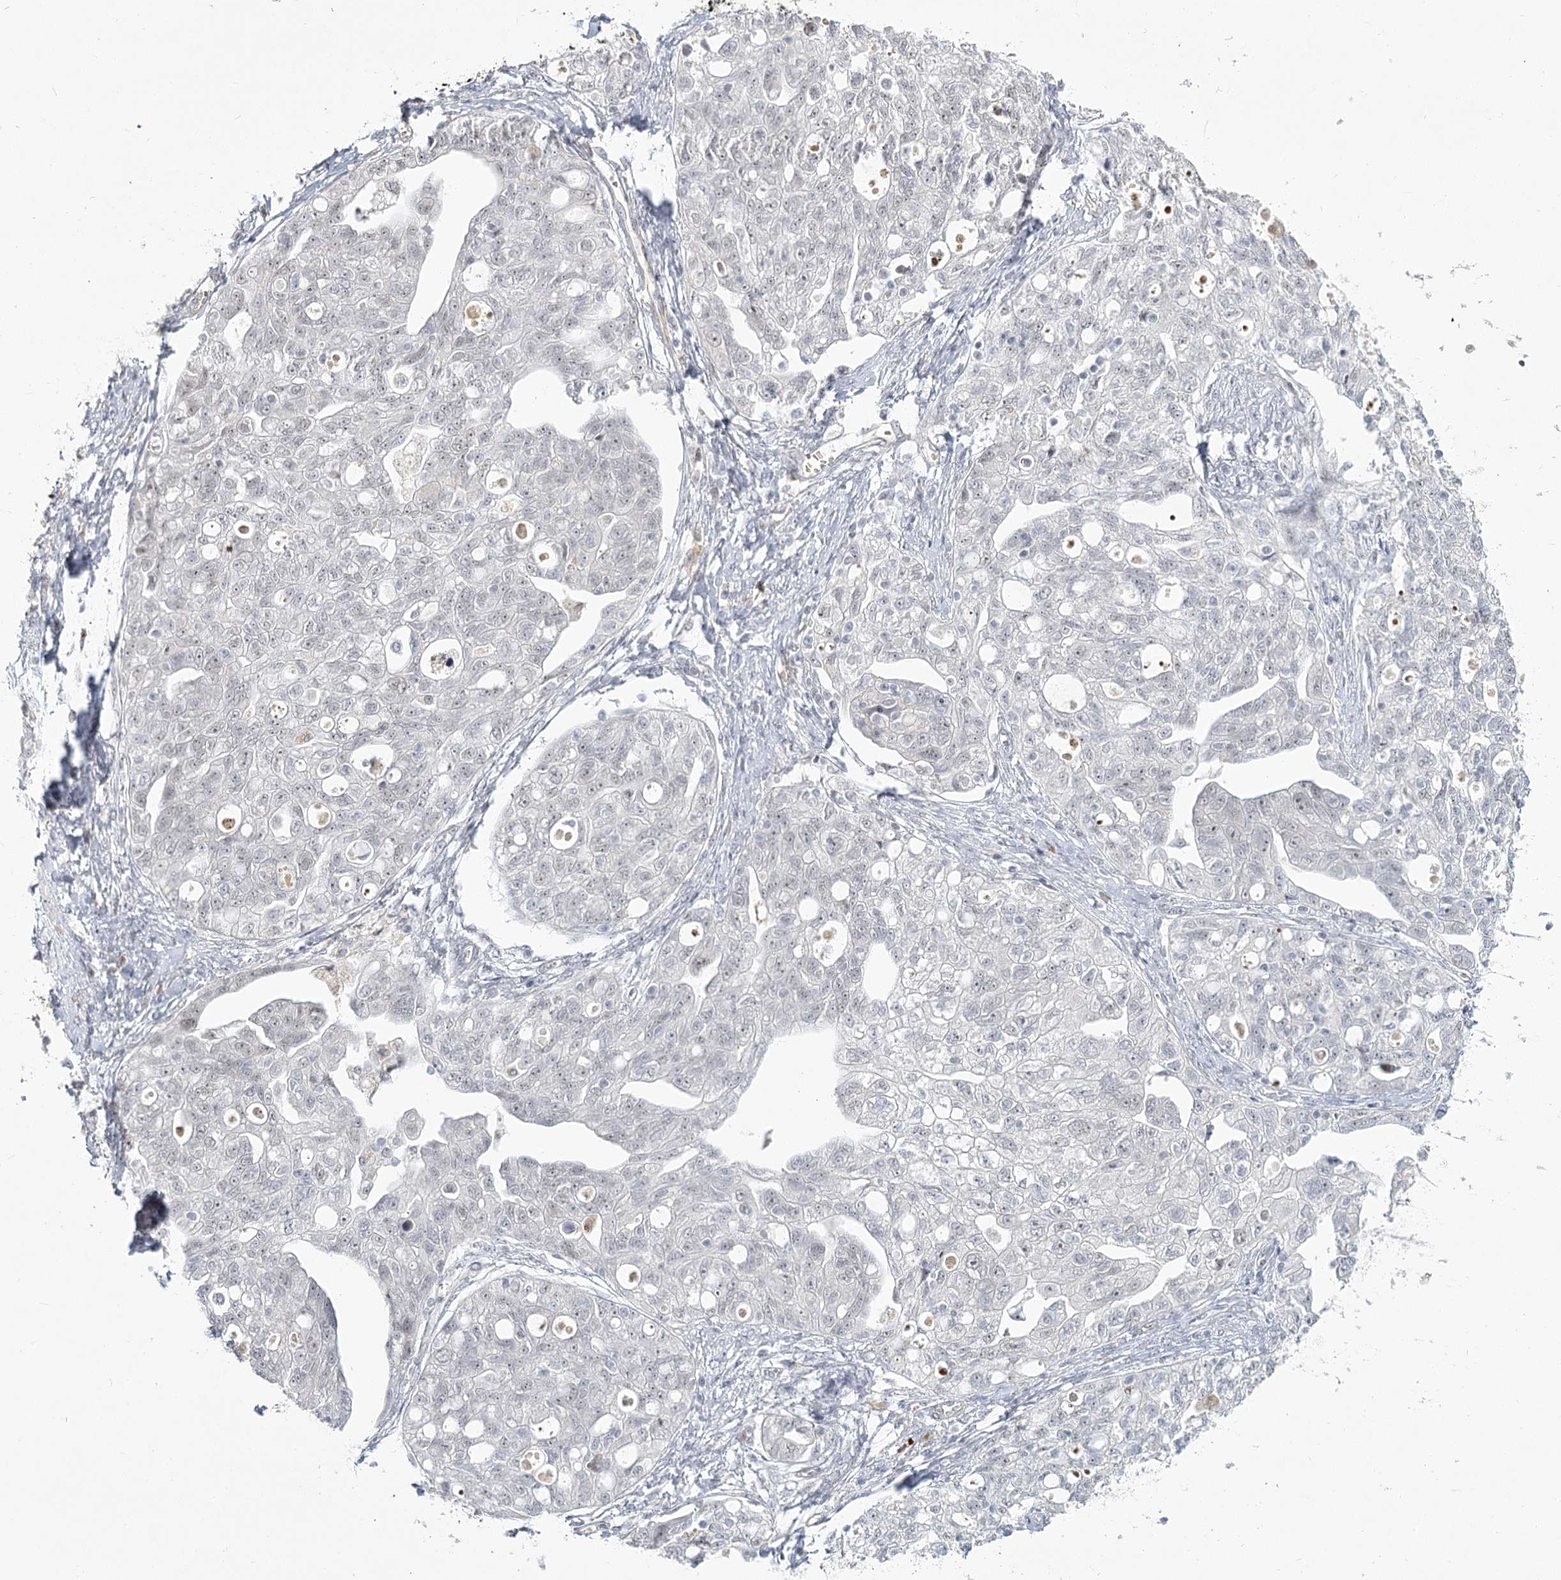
{"staining": {"intensity": "negative", "quantity": "none", "location": "none"}, "tissue": "ovarian cancer", "cell_type": "Tumor cells", "image_type": "cancer", "snomed": [{"axis": "morphology", "description": "Carcinoma, NOS"}, {"axis": "morphology", "description": "Cystadenocarcinoma, serous, NOS"}, {"axis": "topography", "description": "Ovary"}], "caption": "Tumor cells show no significant expression in carcinoma (ovarian).", "gene": "EXOSC7", "patient": {"sex": "female", "age": 69}}